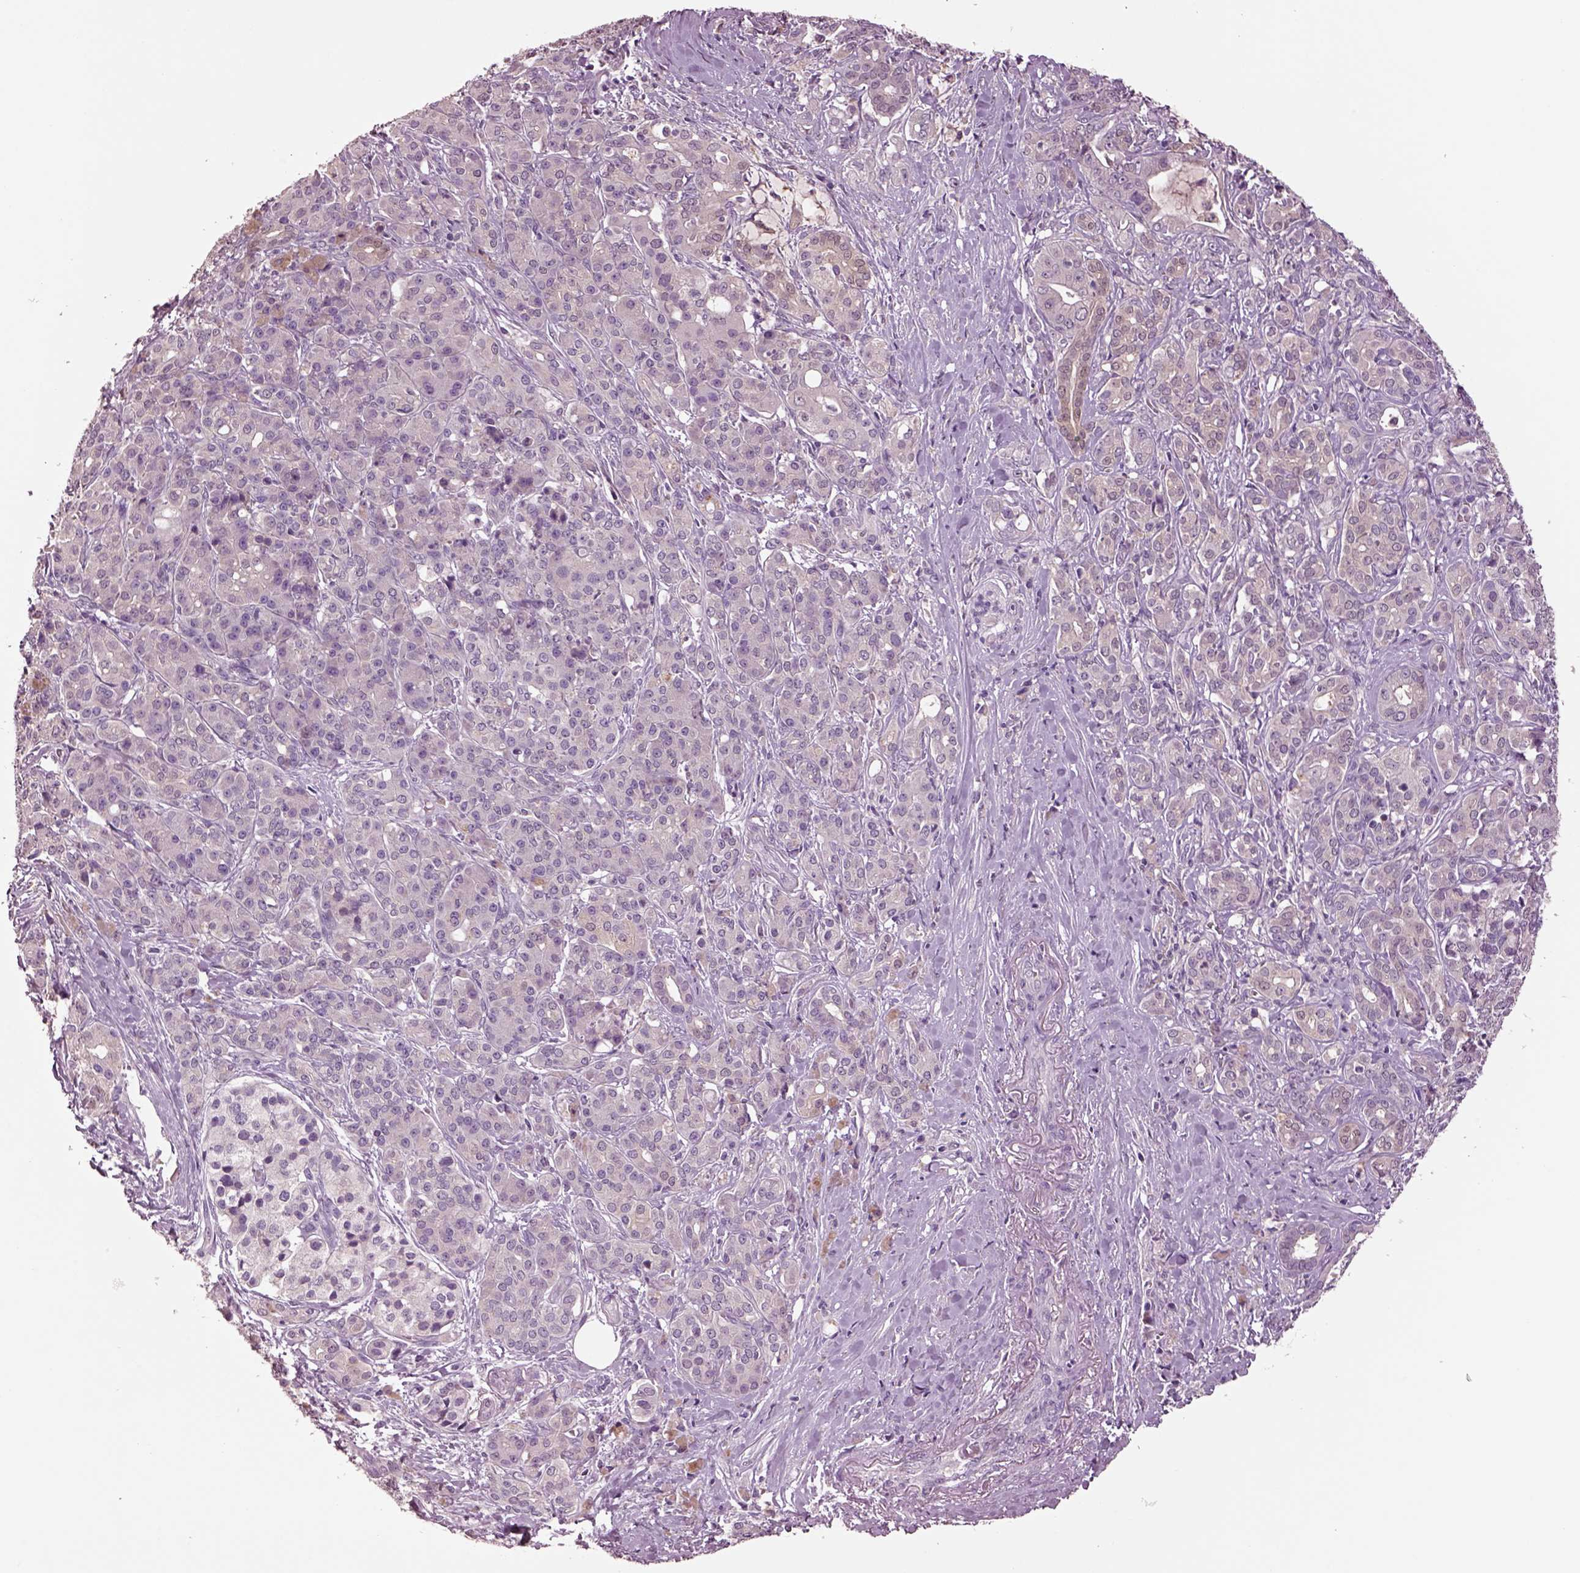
{"staining": {"intensity": "negative", "quantity": "none", "location": "none"}, "tissue": "pancreatic cancer", "cell_type": "Tumor cells", "image_type": "cancer", "snomed": [{"axis": "morphology", "description": "Normal tissue, NOS"}, {"axis": "morphology", "description": "Inflammation, NOS"}, {"axis": "morphology", "description": "Adenocarcinoma, NOS"}, {"axis": "topography", "description": "Pancreas"}], "caption": "An immunohistochemistry histopathology image of pancreatic adenocarcinoma is shown. There is no staining in tumor cells of pancreatic adenocarcinoma.", "gene": "CLPSL1", "patient": {"sex": "male", "age": 57}}